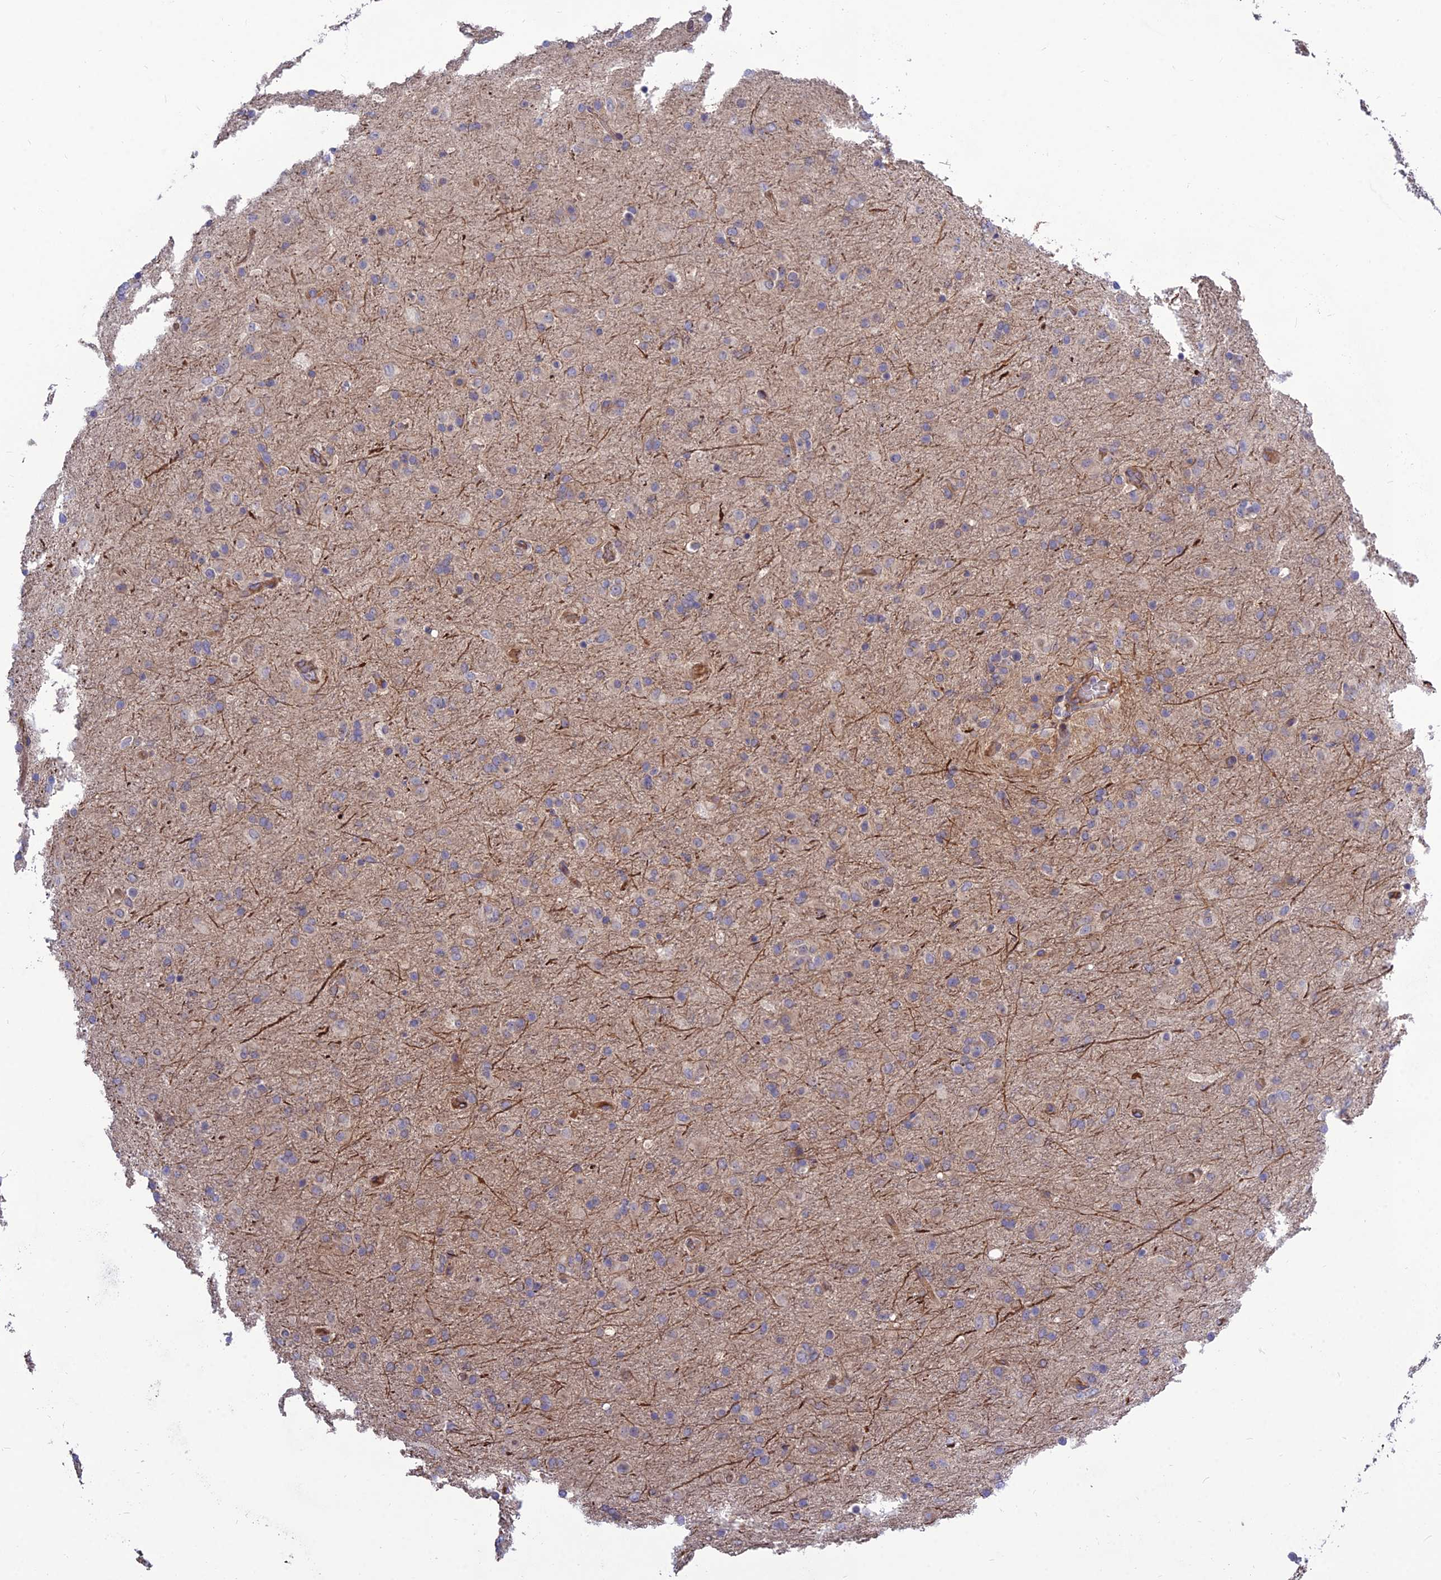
{"staining": {"intensity": "negative", "quantity": "none", "location": "none"}, "tissue": "glioma", "cell_type": "Tumor cells", "image_type": "cancer", "snomed": [{"axis": "morphology", "description": "Glioma, malignant, Low grade"}, {"axis": "topography", "description": "Brain"}], "caption": "The photomicrograph demonstrates no staining of tumor cells in glioma.", "gene": "CRTAP", "patient": {"sex": "male", "age": 65}}